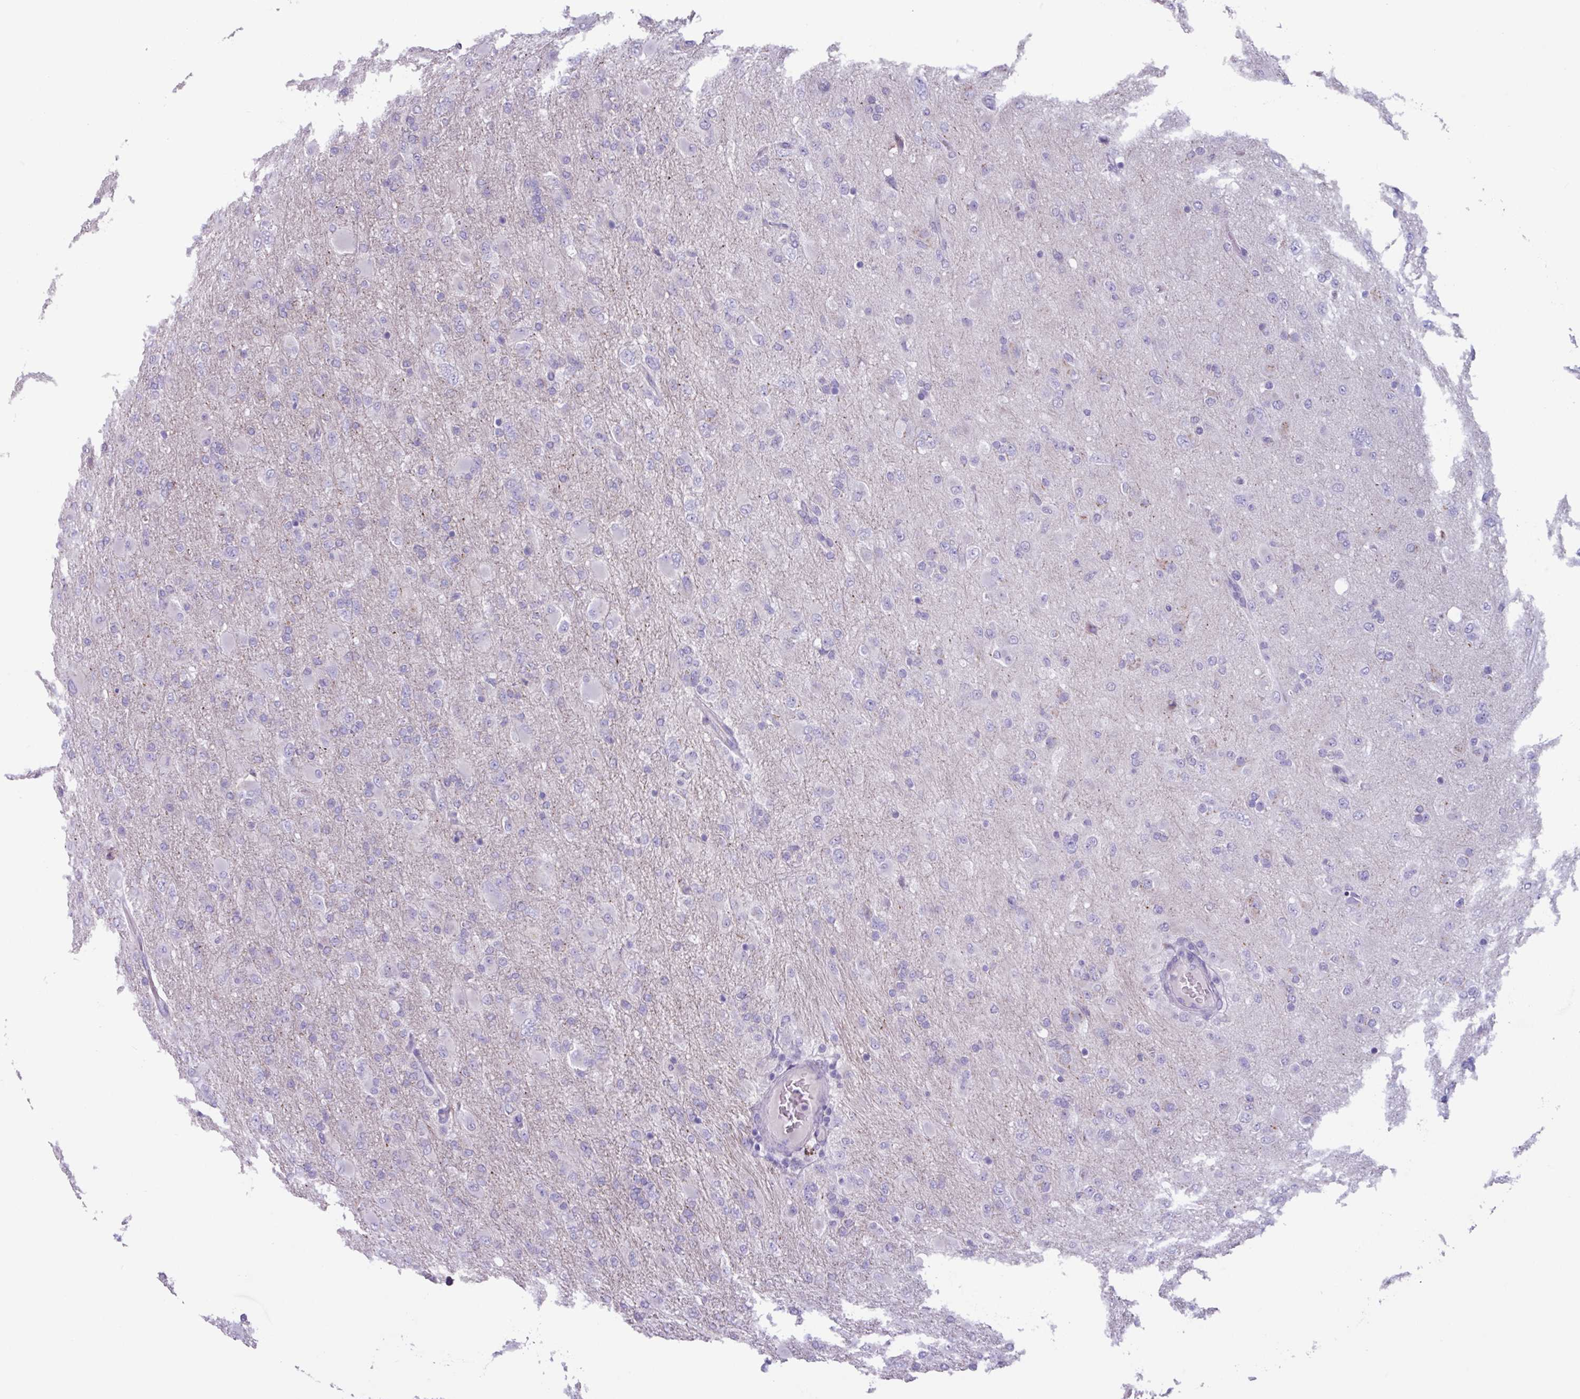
{"staining": {"intensity": "negative", "quantity": "none", "location": "none"}, "tissue": "glioma", "cell_type": "Tumor cells", "image_type": "cancer", "snomed": [{"axis": "morphology", "description": "Glioma, malignant, Low grade"}, {"axis": "topography", "description": "Brain"}], "caption": "DAB immunohistochemical staining of low-grade glioma (malignant) shows no significant expression in tumor cells.", "gene": "ADGRE1", "patient": {"sex": "male", "age": 65}}